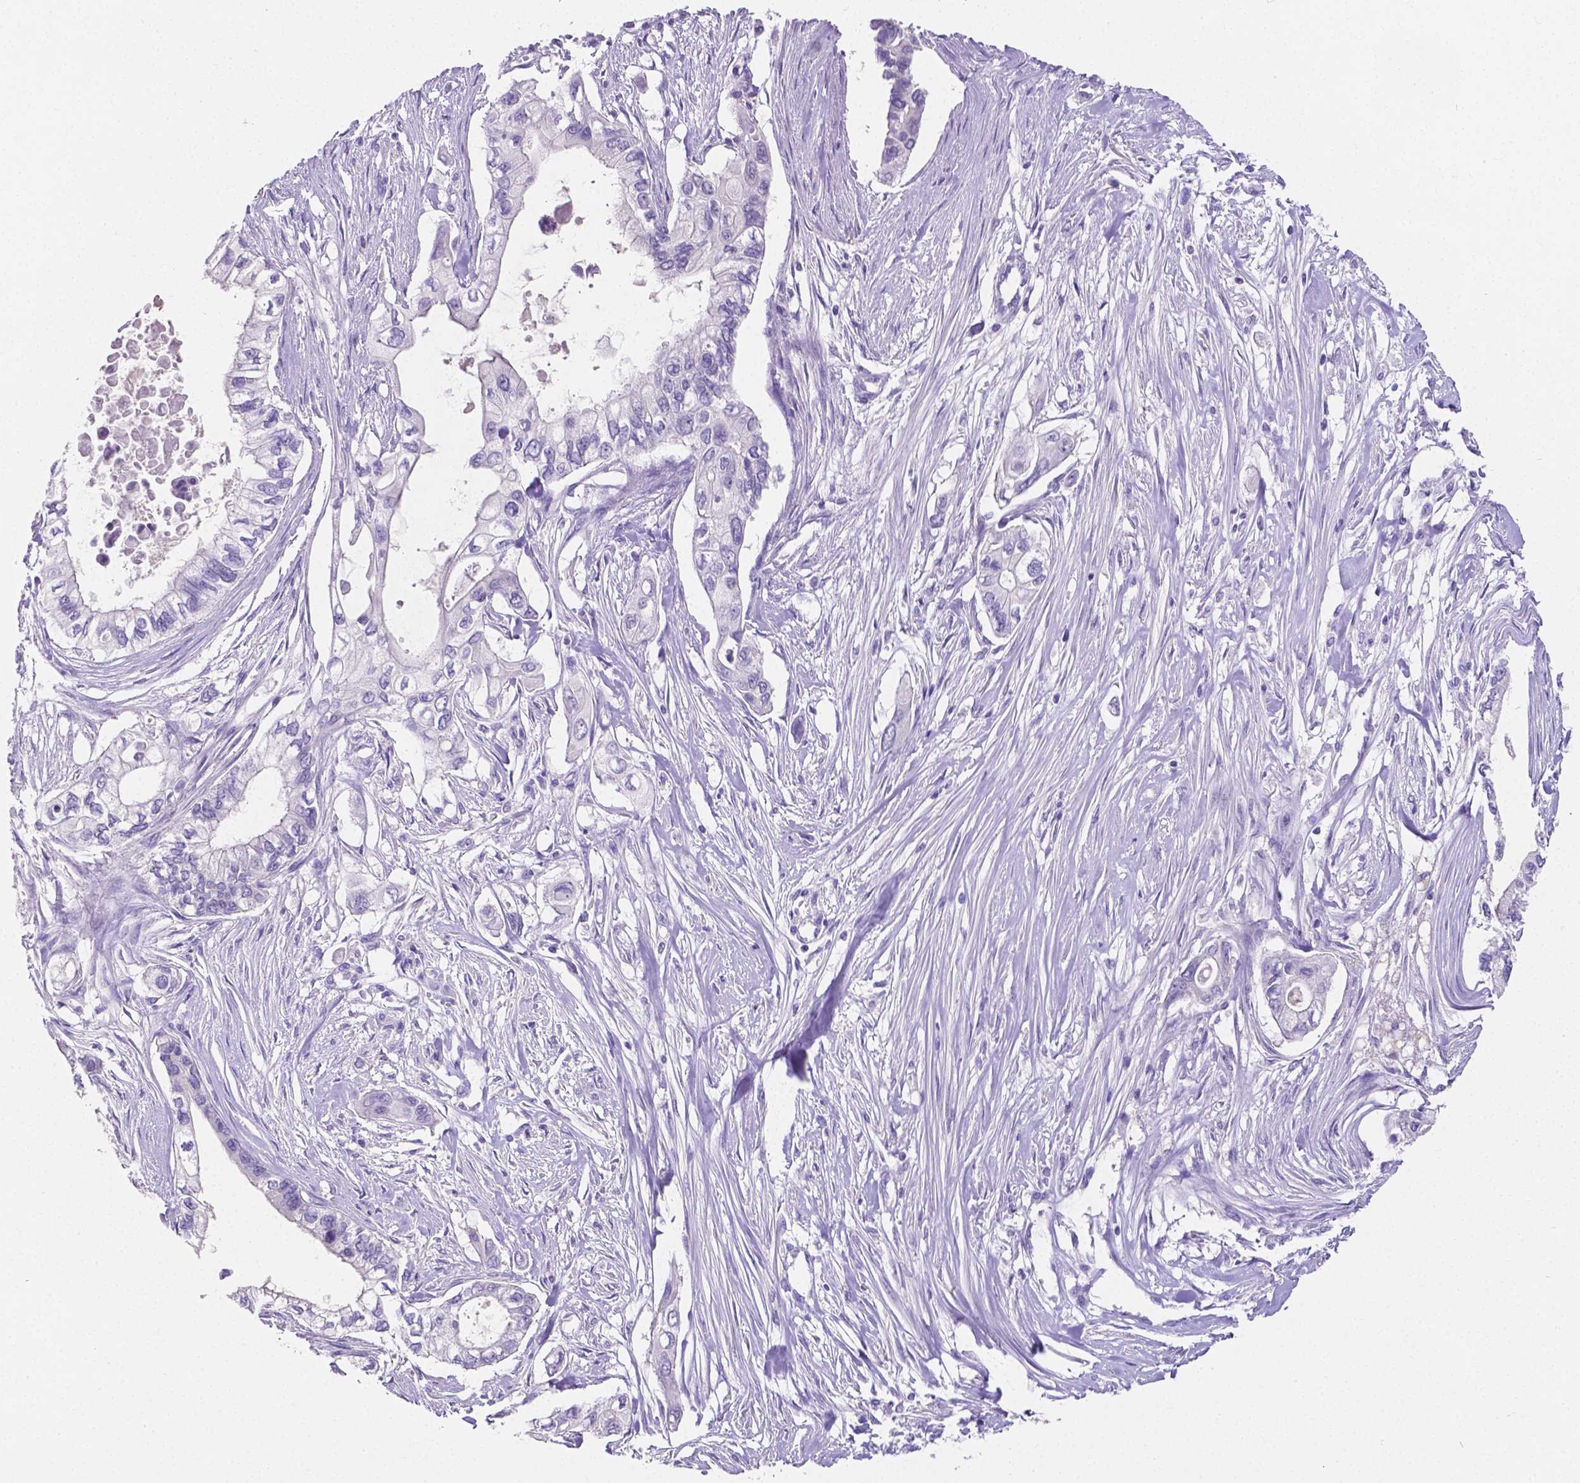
{"staining": {"intensity": "negative", "quantity": "none", "location": "none"}, "tissue": "pancreatic cancer", "cell_type": "Tumor cells", "image_type": "cancer", "snomed": [{"axis": "morphology", "description": "Adenocarcinoma, NOS"}, {"axis": "topography", "description": "Pancreas"}], "caption": "Immunohistochemistry (IHC) of human pancreatic adenocarcinoma displays no staining in tumor cells. Nuclei are stained in blue.", "gene": "SLC22A2", "patient": {"sex": "female", "age": 63}}